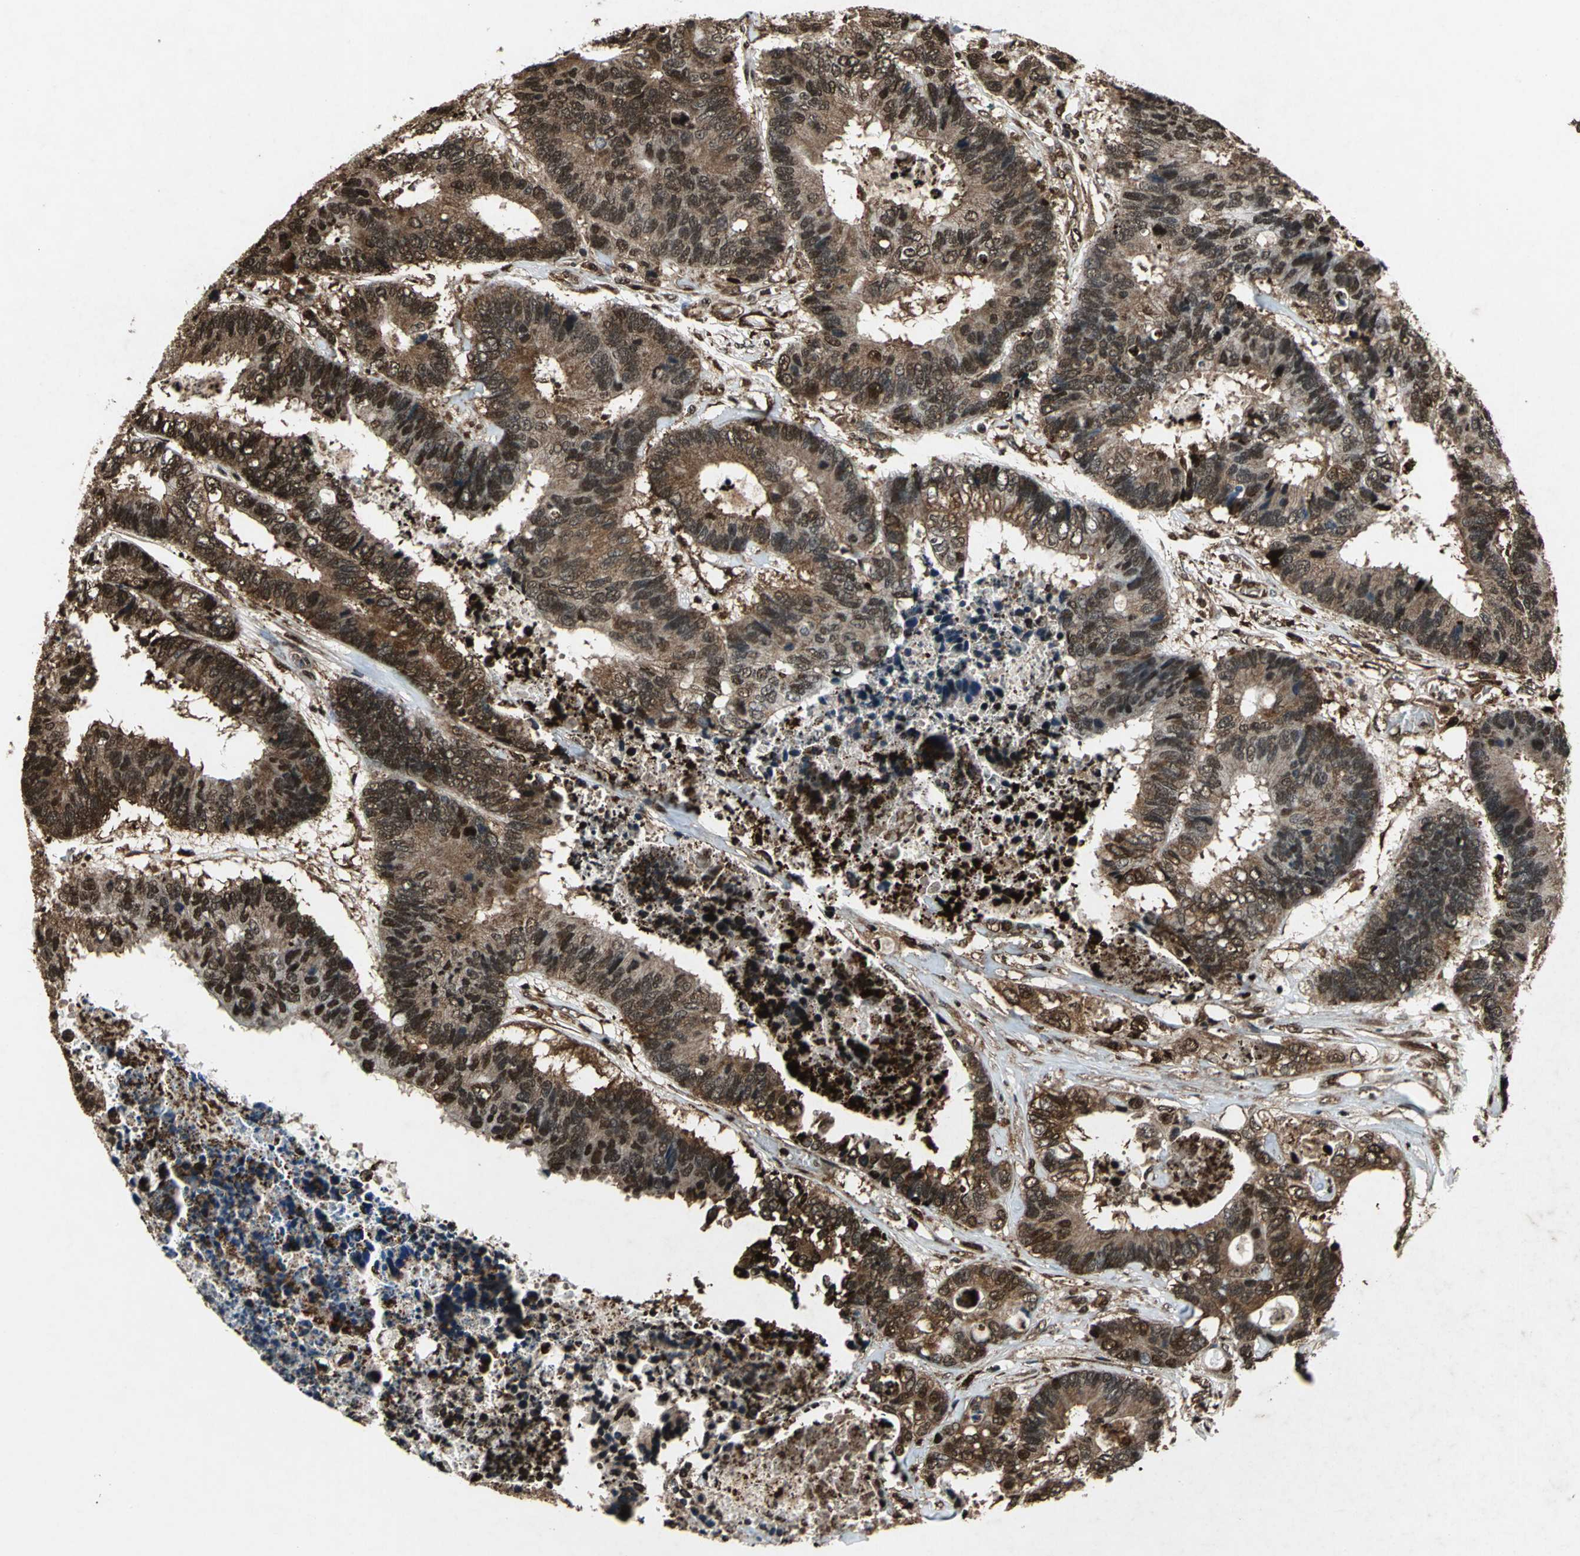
{"staining": {"intensity": "strong", "quantity": ">75%", "location": "cytoplasmic/membranous,nuclear"}, "tissue": "colorectal cancer", "cell_type": "Tumor cells", "image_type": "cancer", "snomed": [{"axis": "morphology", "description": "Adenocarcinoma, NOS"}, {"axis": "topography", "description": "Rectum"}], "caption": "Immunohistochemistry image of colorectal cancer stained for a protein (brown), which demonstrates high levels of strong cytoplasmic/membranous and nuclear positivity in approximately >75% of tumor cells.", "gene": "ANP32A", "patient": {"sex": "male", "age": 55}}